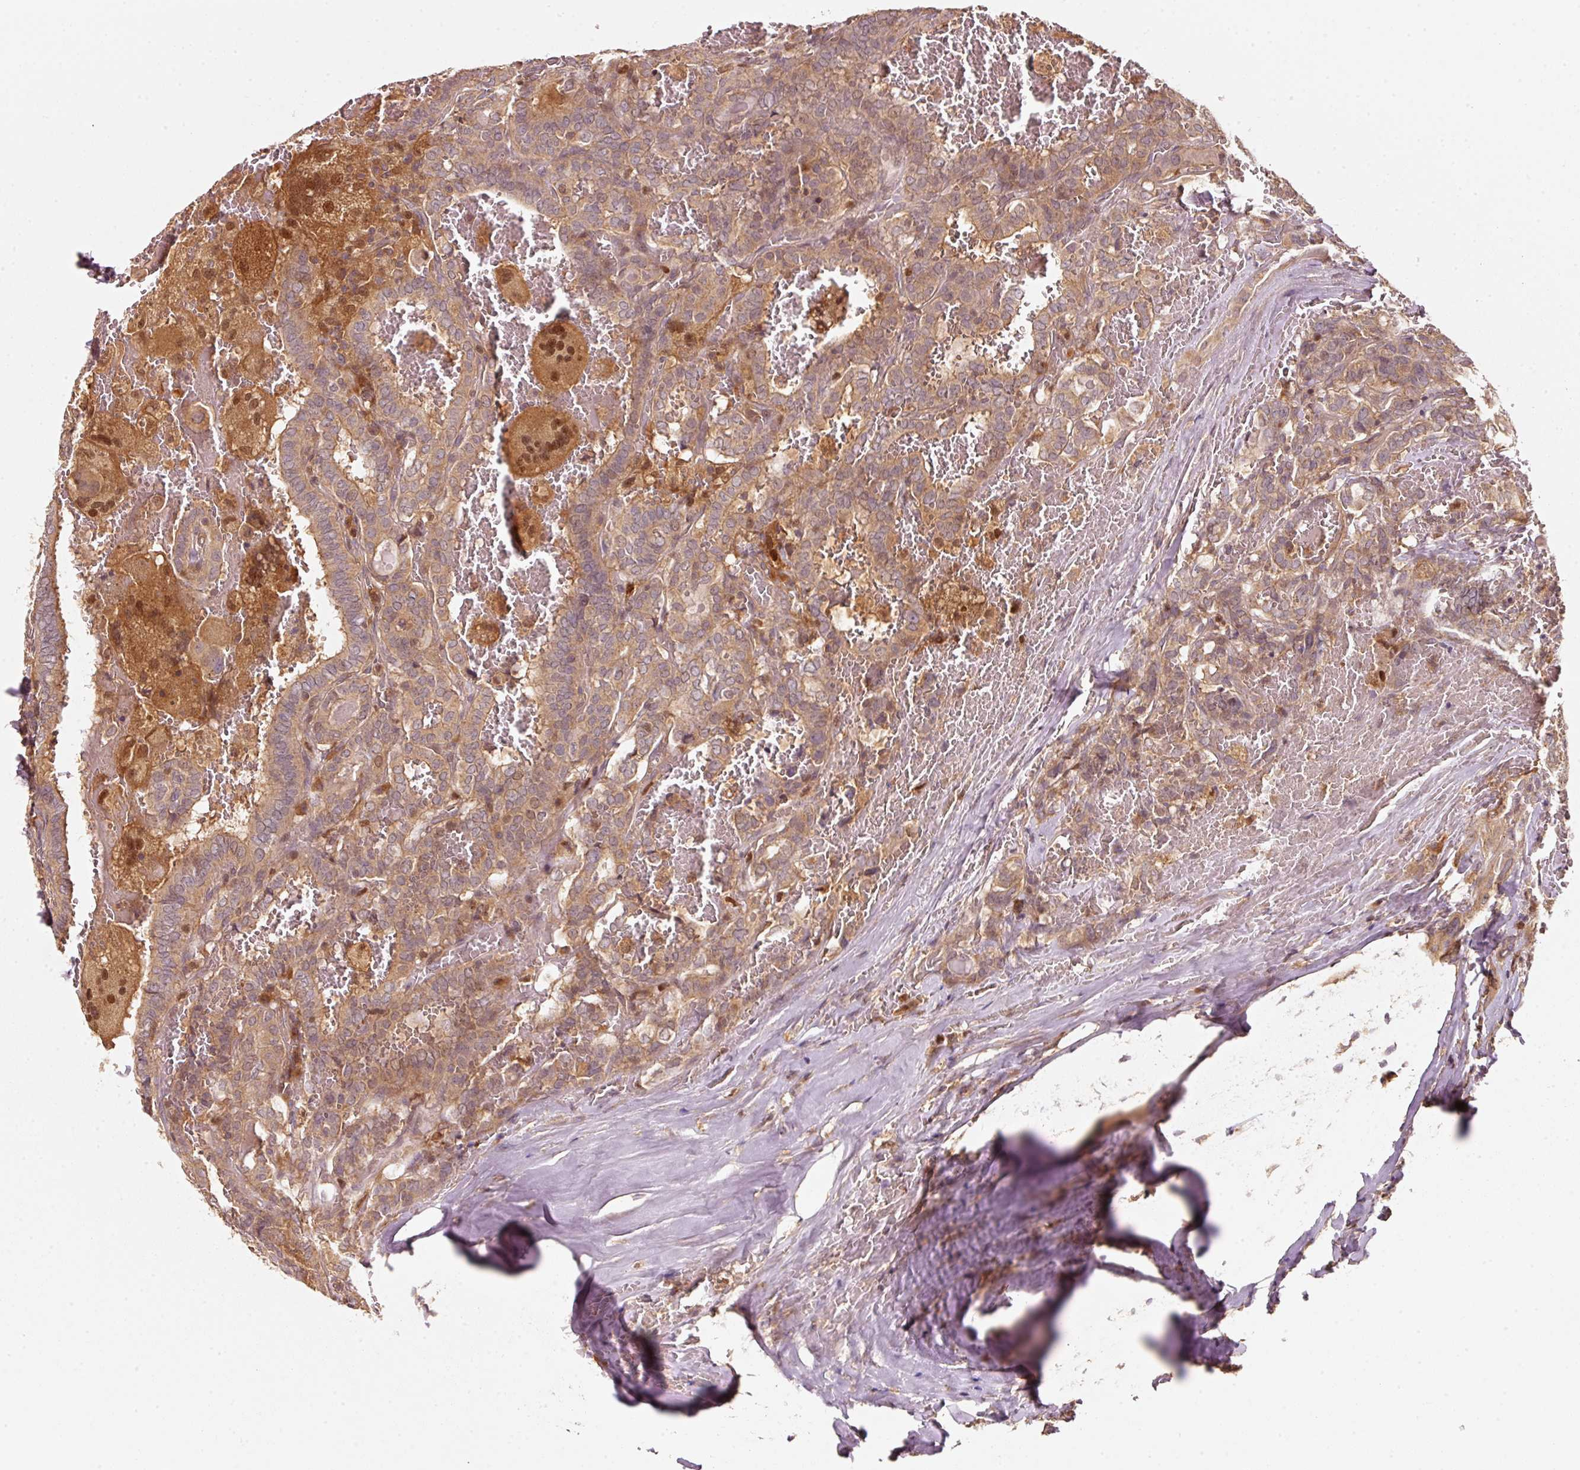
{"staining": {"intensity": "moderate", "quantity": ">75%", "location": "cytoplasmic/membranous"}, "tissue": "thyroid cancer", "cell_type": "Tumor cells", "image_type": "cancer", "snomed": [{"axis": "morphology", "description": "Papillary adenocarcinoma, NOS"}, {"axis": "topography", "description": "Thyroid gland"}], "caption": "The histopathology image demonstrates immunohistochemical staining of thyroid cancer. There is moderate cytoplasmic/membranous positivity is identified in approximately >75% of tumor cells.", "gene": "RRAS2", "patient": {"sex": "female", "age": 72}}